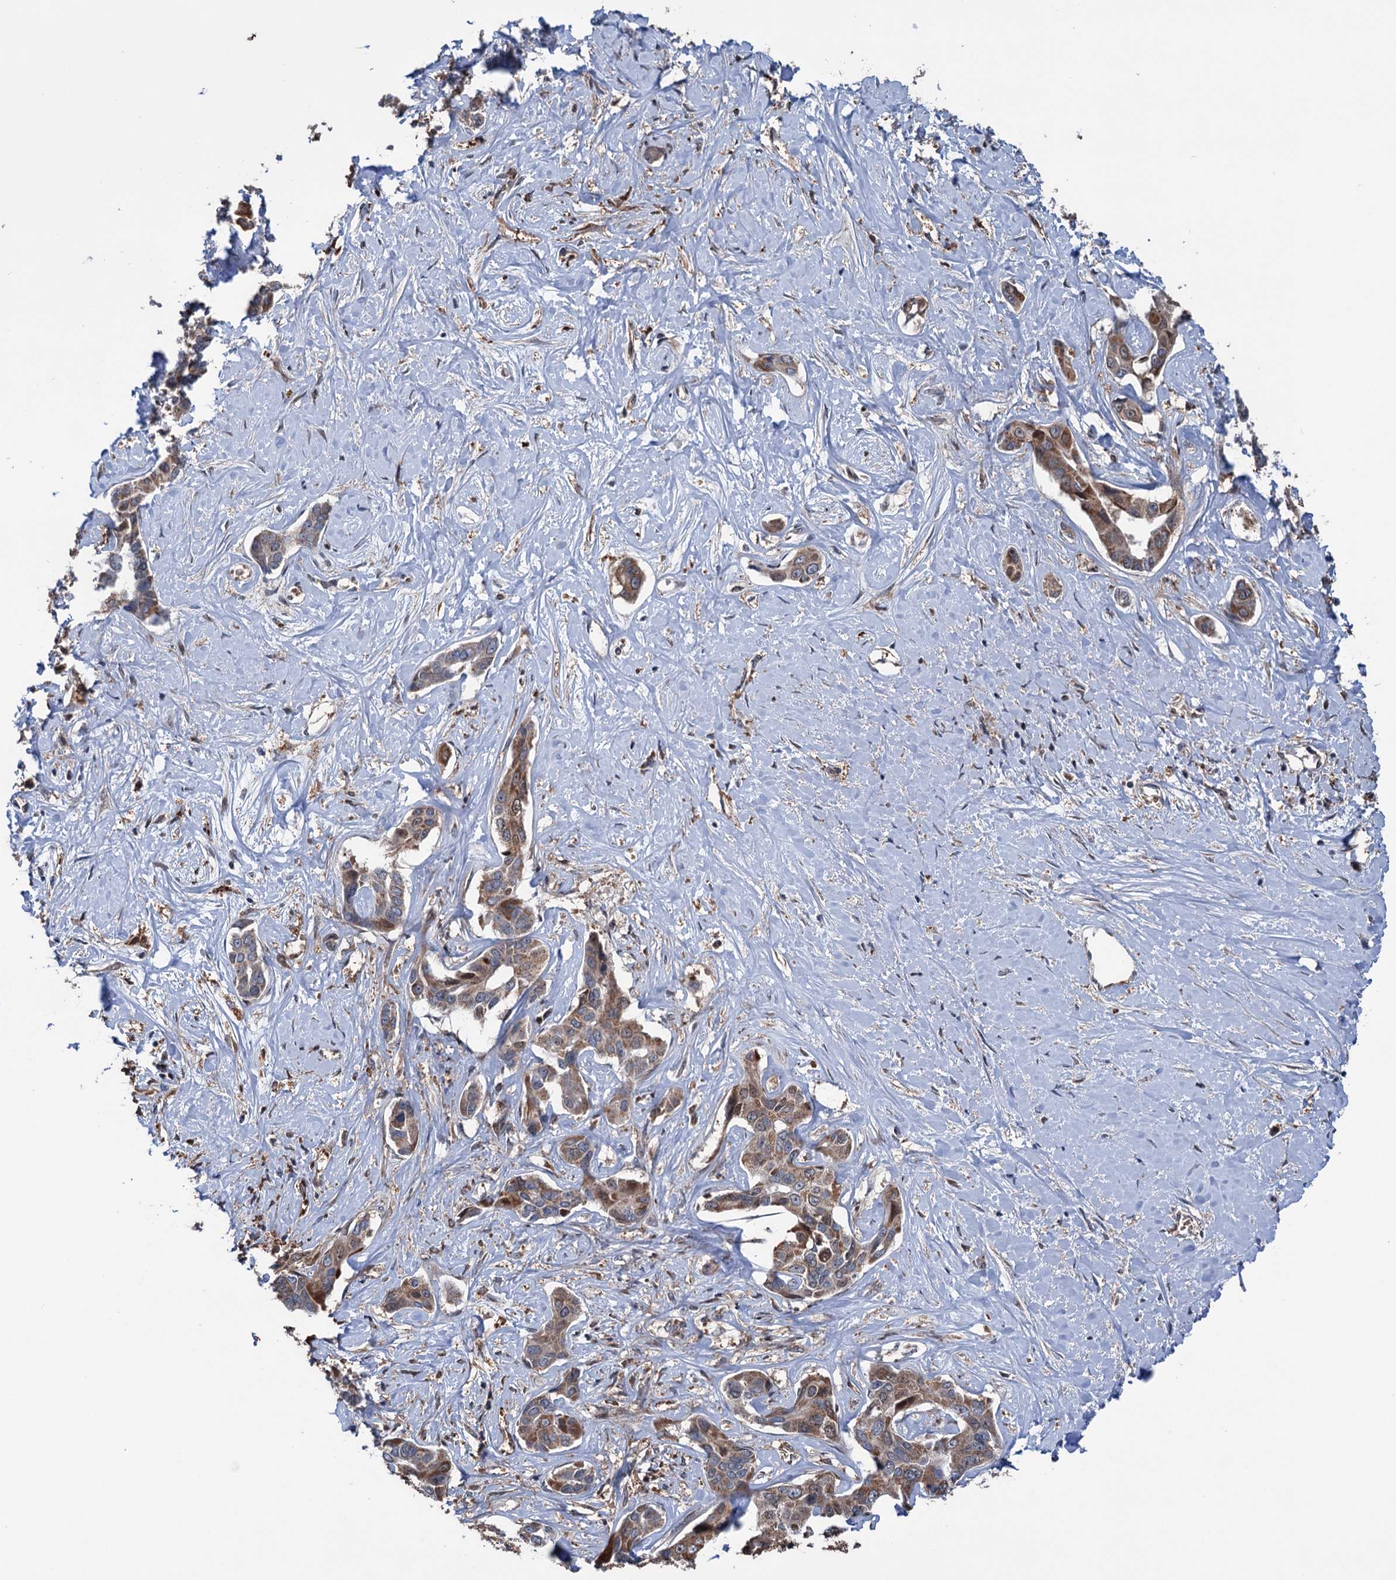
{"staining": {"intensity": "moderate", "quantity": ">75%", "location": "cytoplasmic/membranous"}, "tissue": "liver cancer", "cell_type": "Tumor cells", "image_type": "cancer", "snomed": [{"axis": "morphology", "description": "Cholangiocarcinoma"}, {"axis": "topography", "description": "Liver"}], "caption": "Moderate cytoplasmic/membranous protein staining is present in approximately >75% of tumor cells in liver cancer.", "gene": "NCAPD2", "patient": {"sex": "male", "age": 59}}